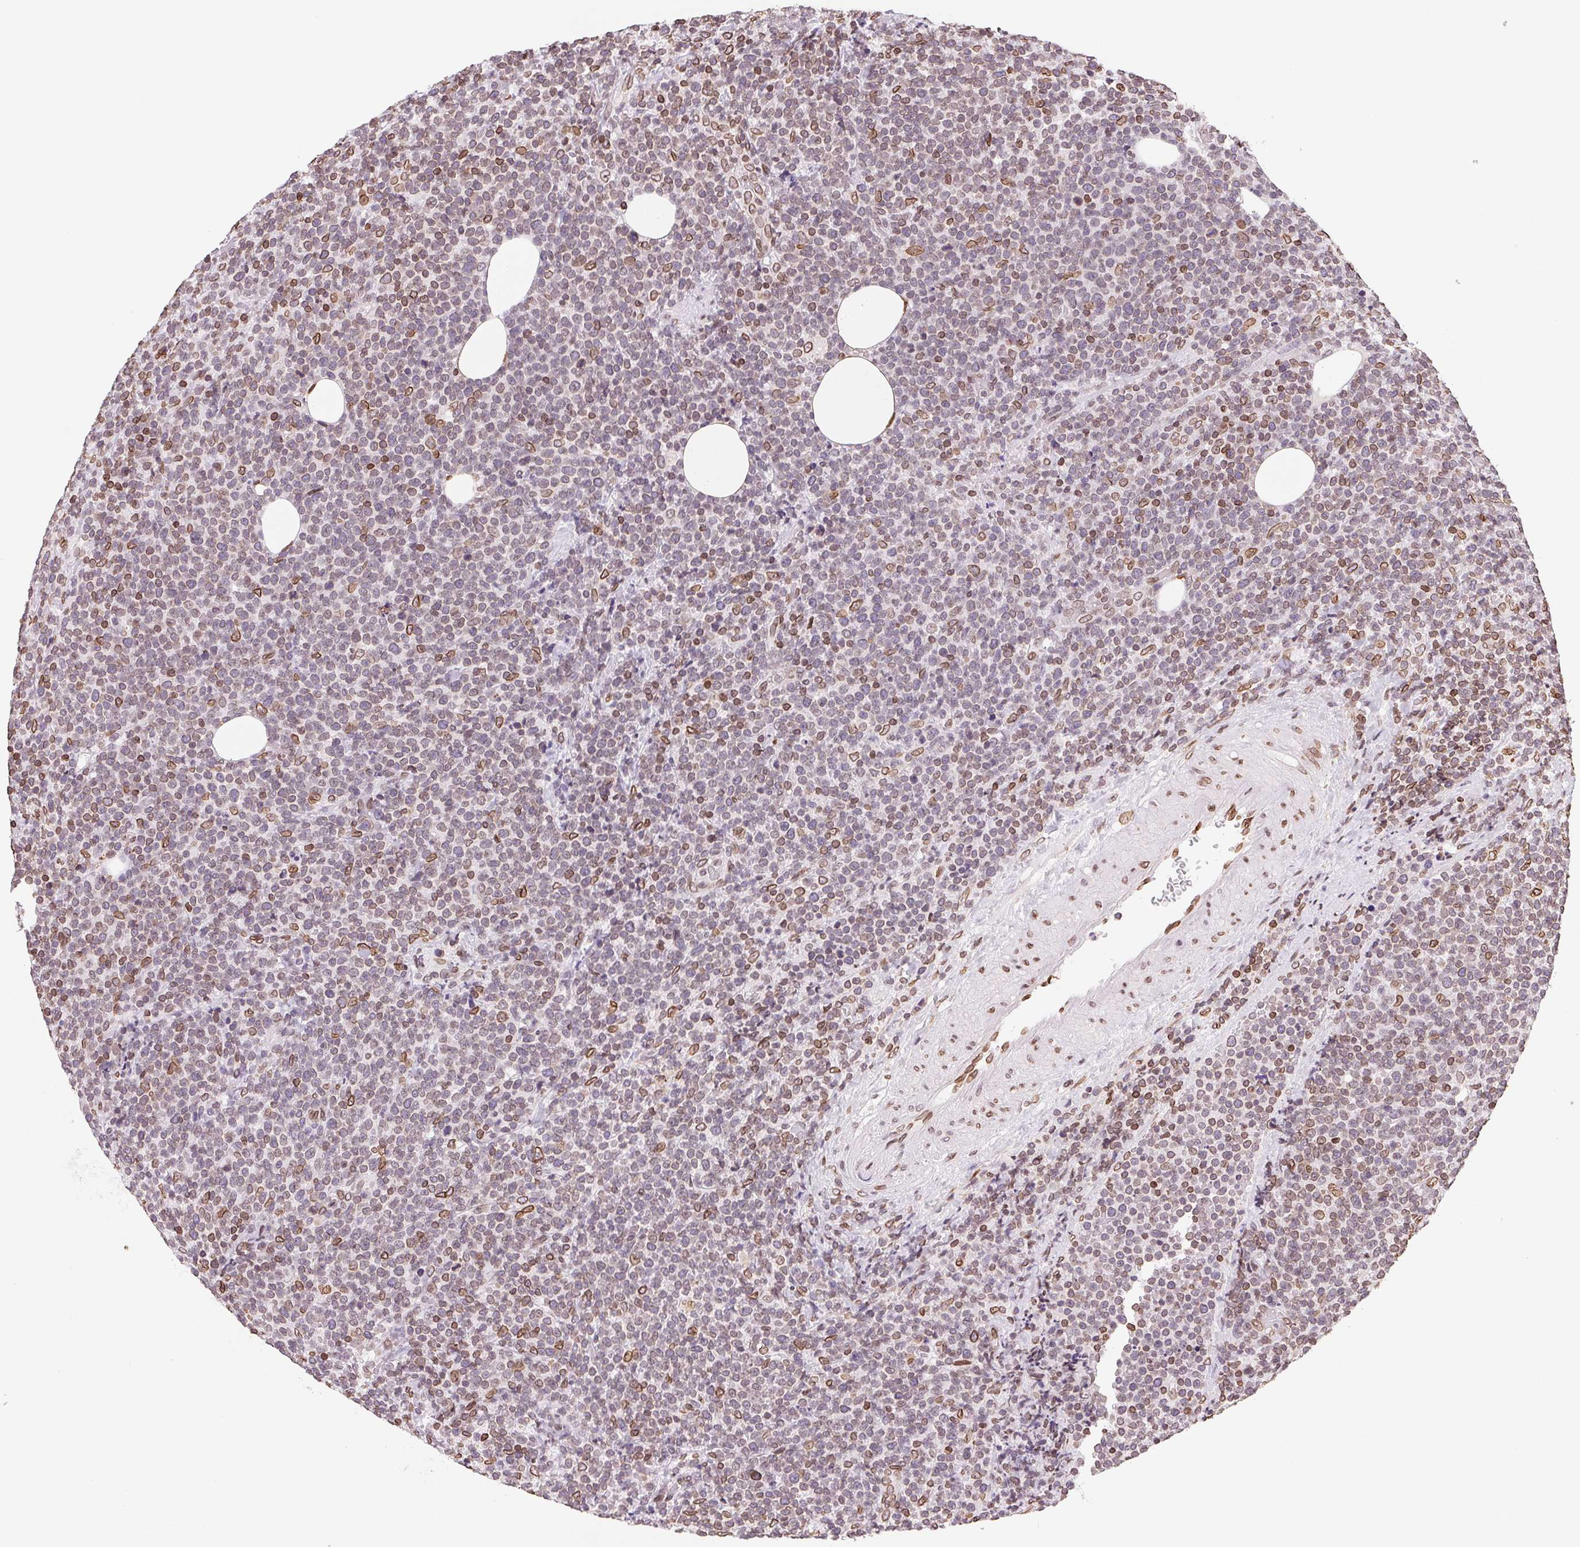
{"staining": {"intensity": "moderate", "quantity": "<25%", "location": "cytoplasmic/membranous,nuclear"}, "tissue": "lymphoma", "cell_type": "Tumor cells", "image_type": "cancer", "snomed": [{"axis": "morphology", "description": "Malignant lymphoma, non-Hodgkin's type, High grade"}, {"axis": "topography", "description": "Lymph node"}], "caption": "Protein analysis of malignant lymphoma, non-Hodgkin's type (high-grade) tissue demonstrates moderate cytoplasmic/membranous and nuclear staining in about <25% of tumor cells.", "gene": "LMNB2", "patient": {"sex": "male", "age": 61}}